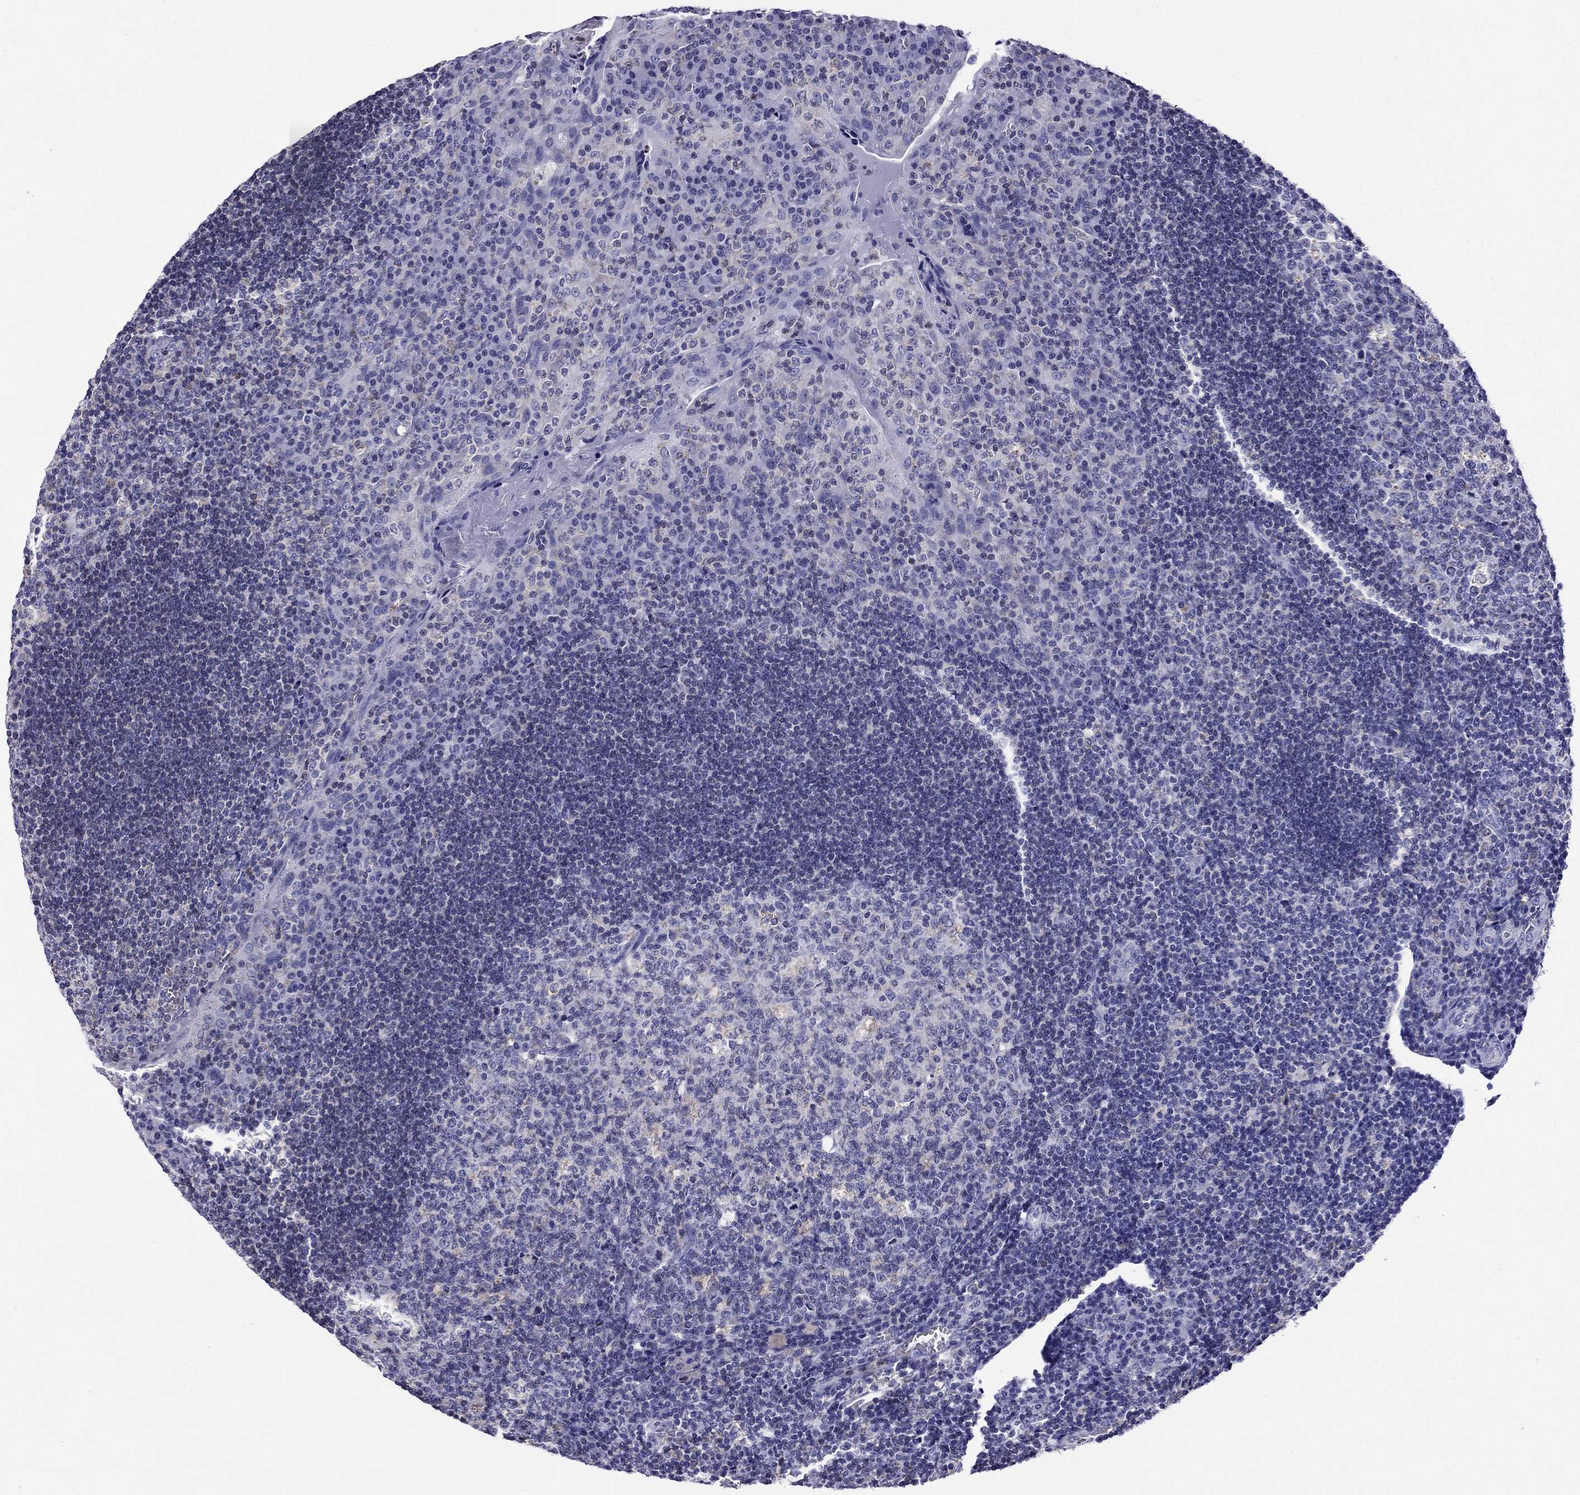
{"staining": {"intensity": "negative", "quantity": "none", "location": "none"}, "tissue": "tonsil", "cell_type": "Germinal center cells", "image_type": "normal", "snomed": [{"axis": "morphology", "description": "Normal tissue, NOS"}, {"axis": "topography", "description": "Tonsil"}], "caption": "Histopathology image shows no significant protein positivity in germinal center cells of unremarkable tonsil. (Brightfield microscopy of DAB (3,3'-diaminobenzidine) immunohistochemistry (IHC) at high magnification).", "gene": "SCG2", "patient": {"sex": "male", "age": 17}}